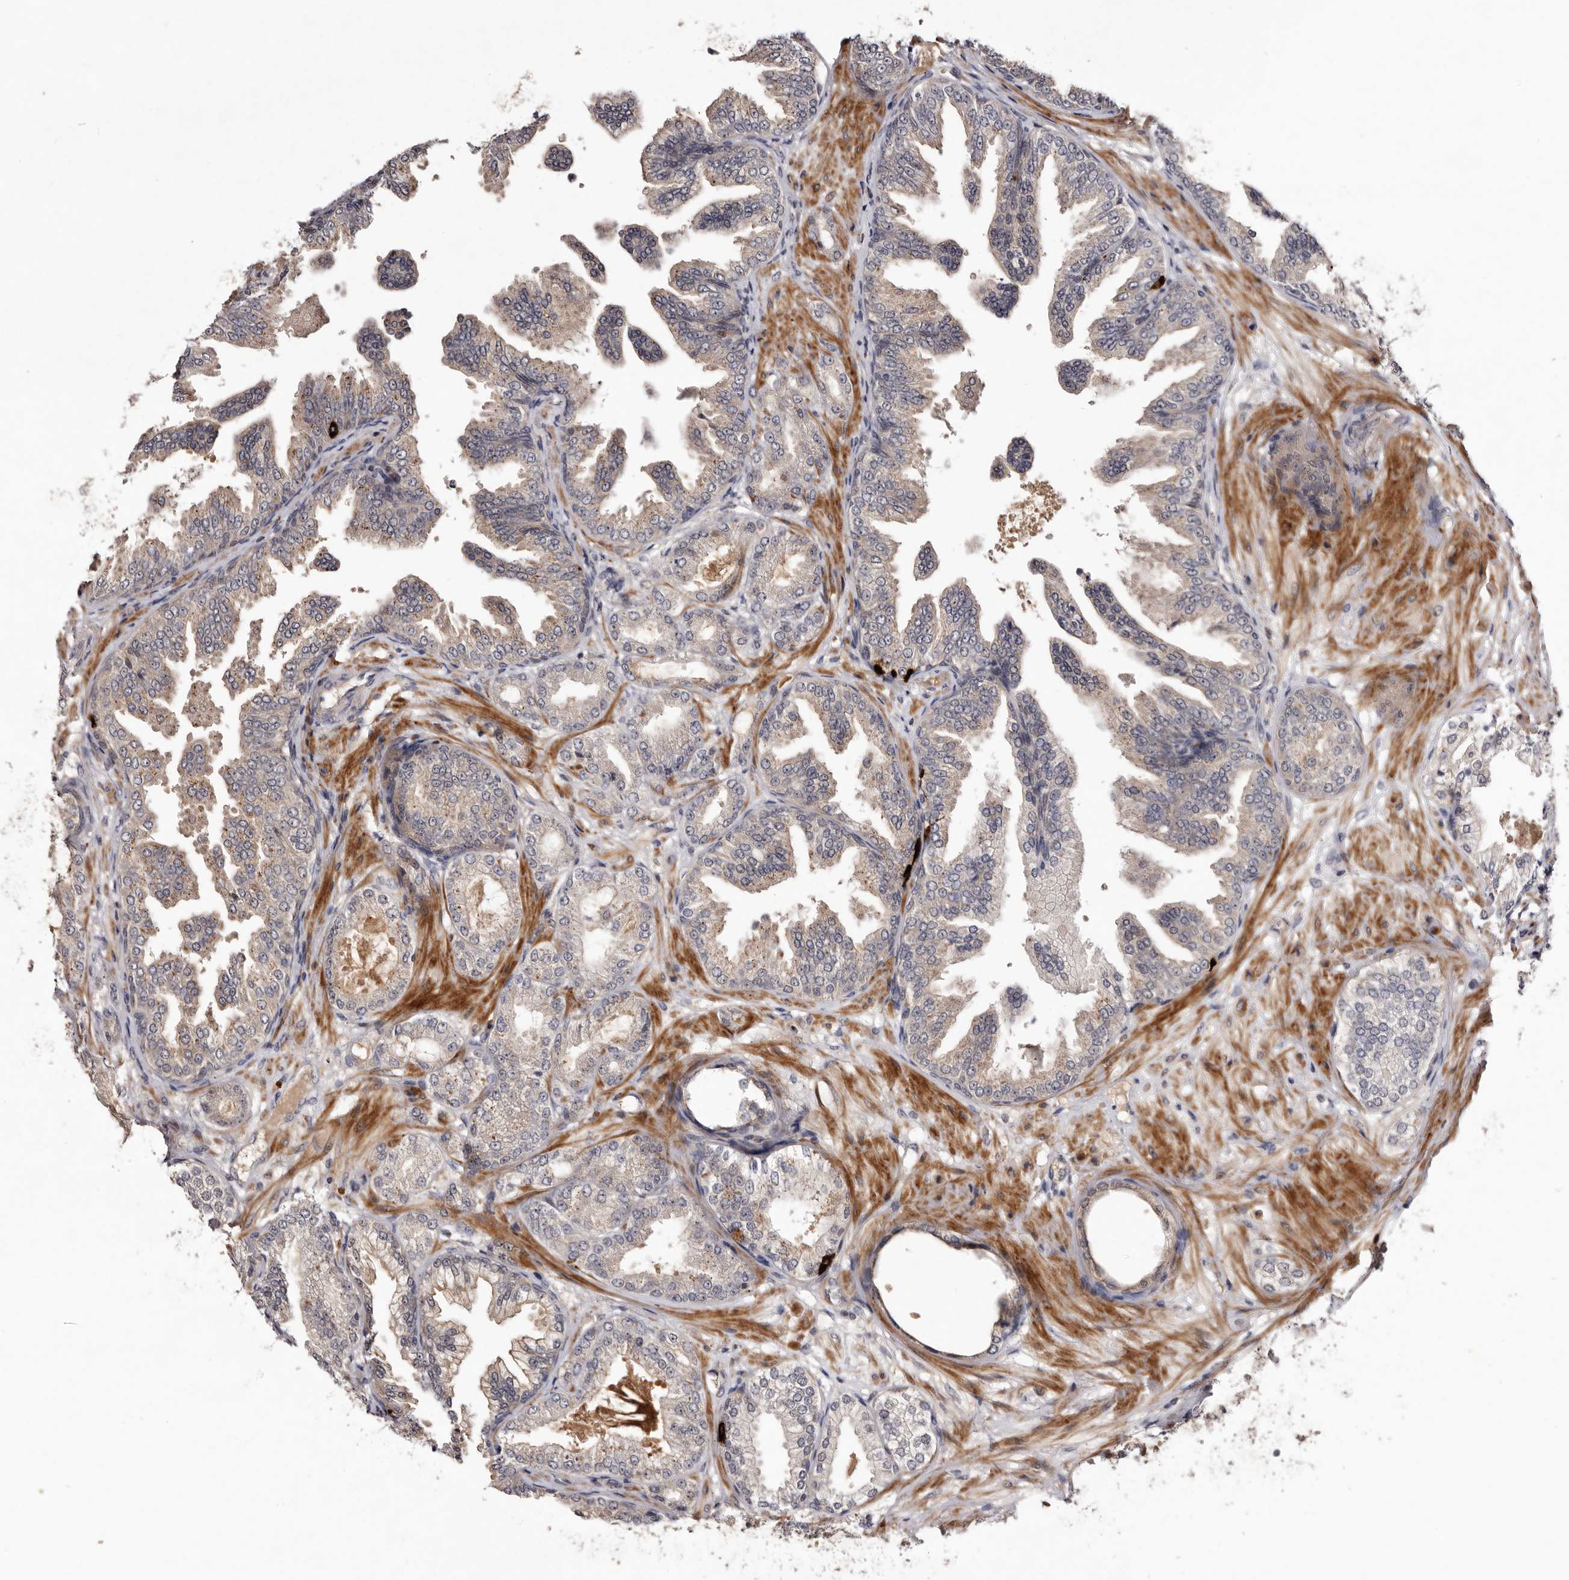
{"staining": {"intensity": "weak", "quantity": "<25%", "location": "cytoplasmic/membranous"}, "tissue": "prostate cancer", "cell_type": "Tumor cells", "image_type": "cancer", "snomed": [{"axis": "morphology", "description": "Adenocarcinoma, Low grade"}, {"axis": "topography", "description": "Prostate"}], "caption": "This is an immunohistochemistry image of prostate cancer. There is no staining in tumor cells.", "gene": "LANCL2", "patient": {"sex": "male", "age": 63}}